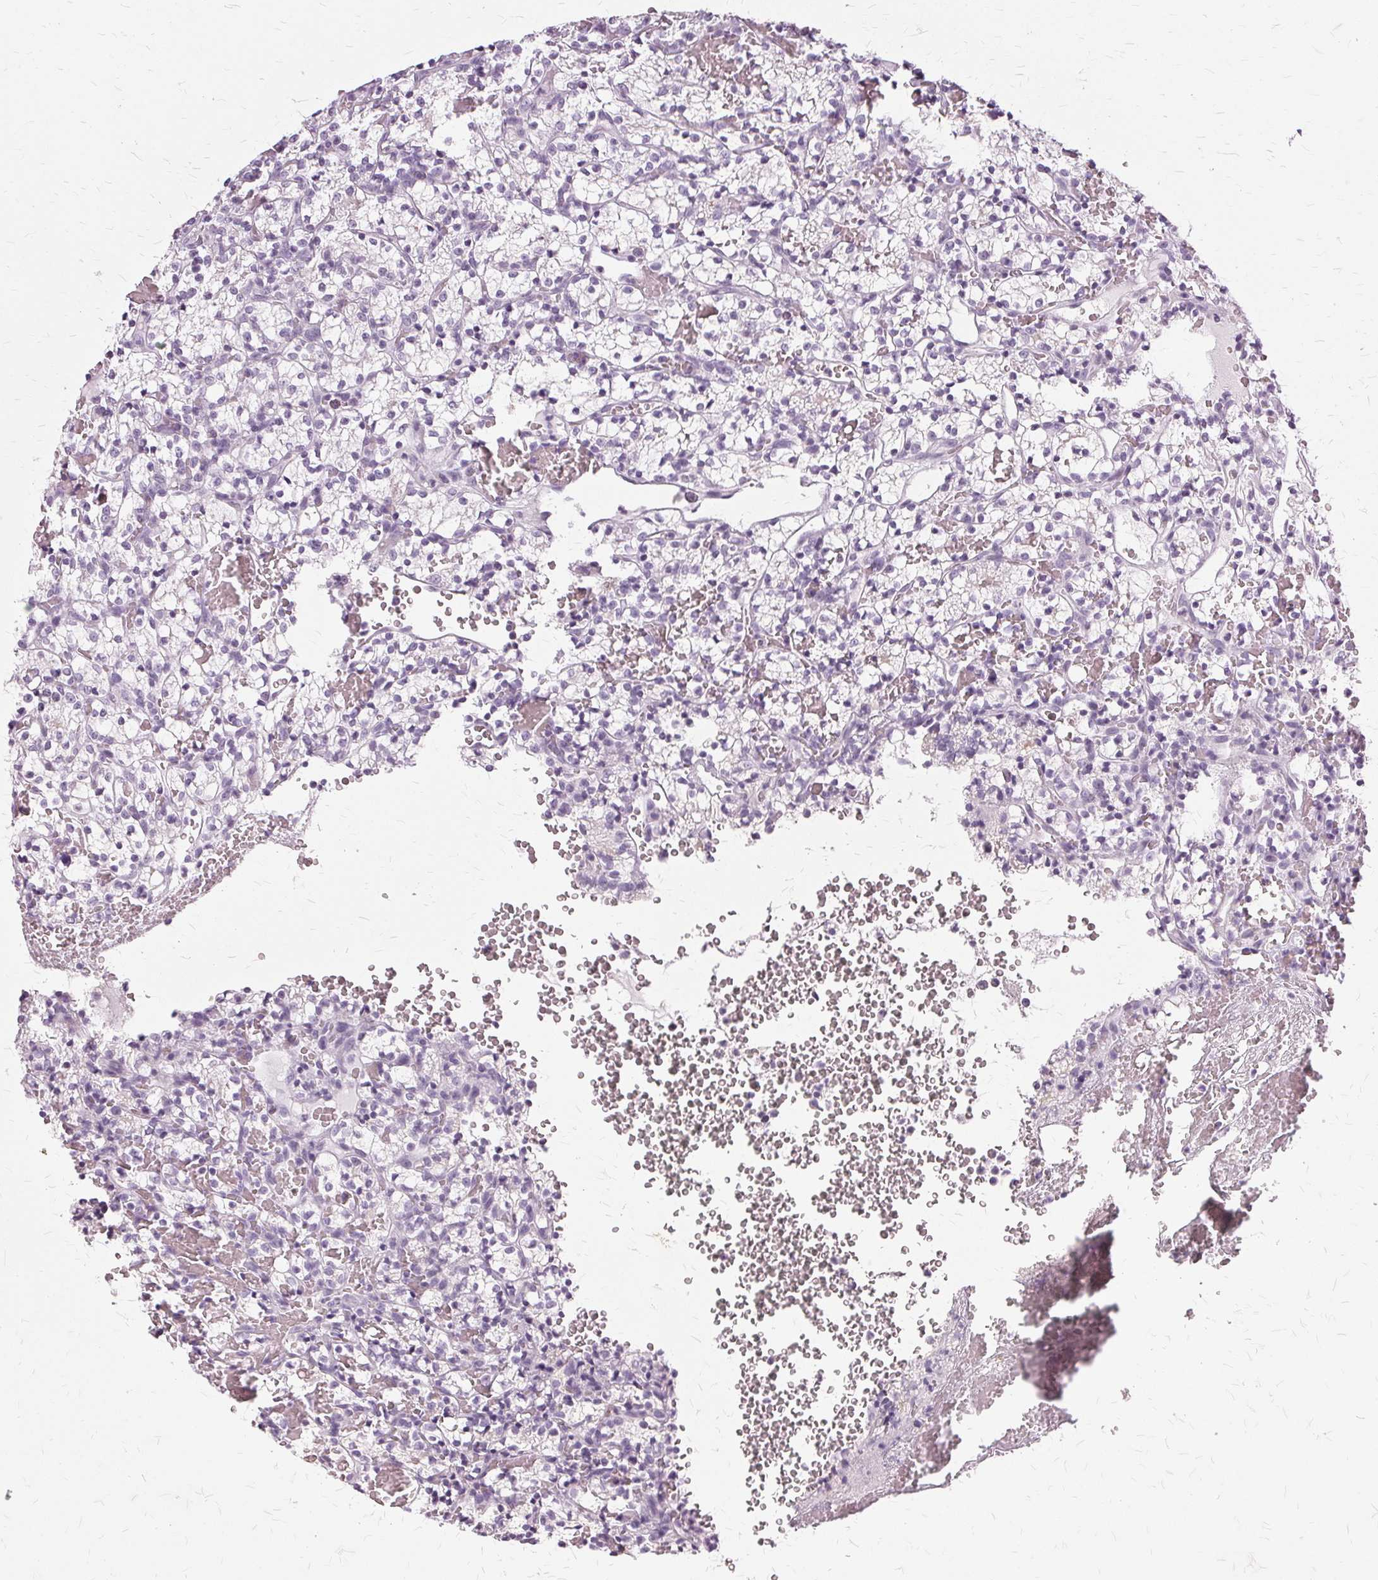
{"staining": {"intensity": "negative", "quantity": "none", "location": "none"}, "tissue": "renal cancer", "cell_type": "Tumor cells", "image_type": "cancer", "snomed": [{"axis": "morphology", "description": "Adenocarcinoma, NOS"}, {"axis": "topography", "description": "Kidney"}], "caption": "Immunohistochemistry photomicrograph of neoplastic tissue: renal adenocarcinoma stained with DAB (3,3'-diaminobenzidine) demonstrates no significant protein positivity in tumor cells. (DAB (3,3'-diaminobenzidine) immunohistochemistry (IHC), high magnification).", "gene": "SLC45A3", "patient": {"sex": "female", "age": 69}}